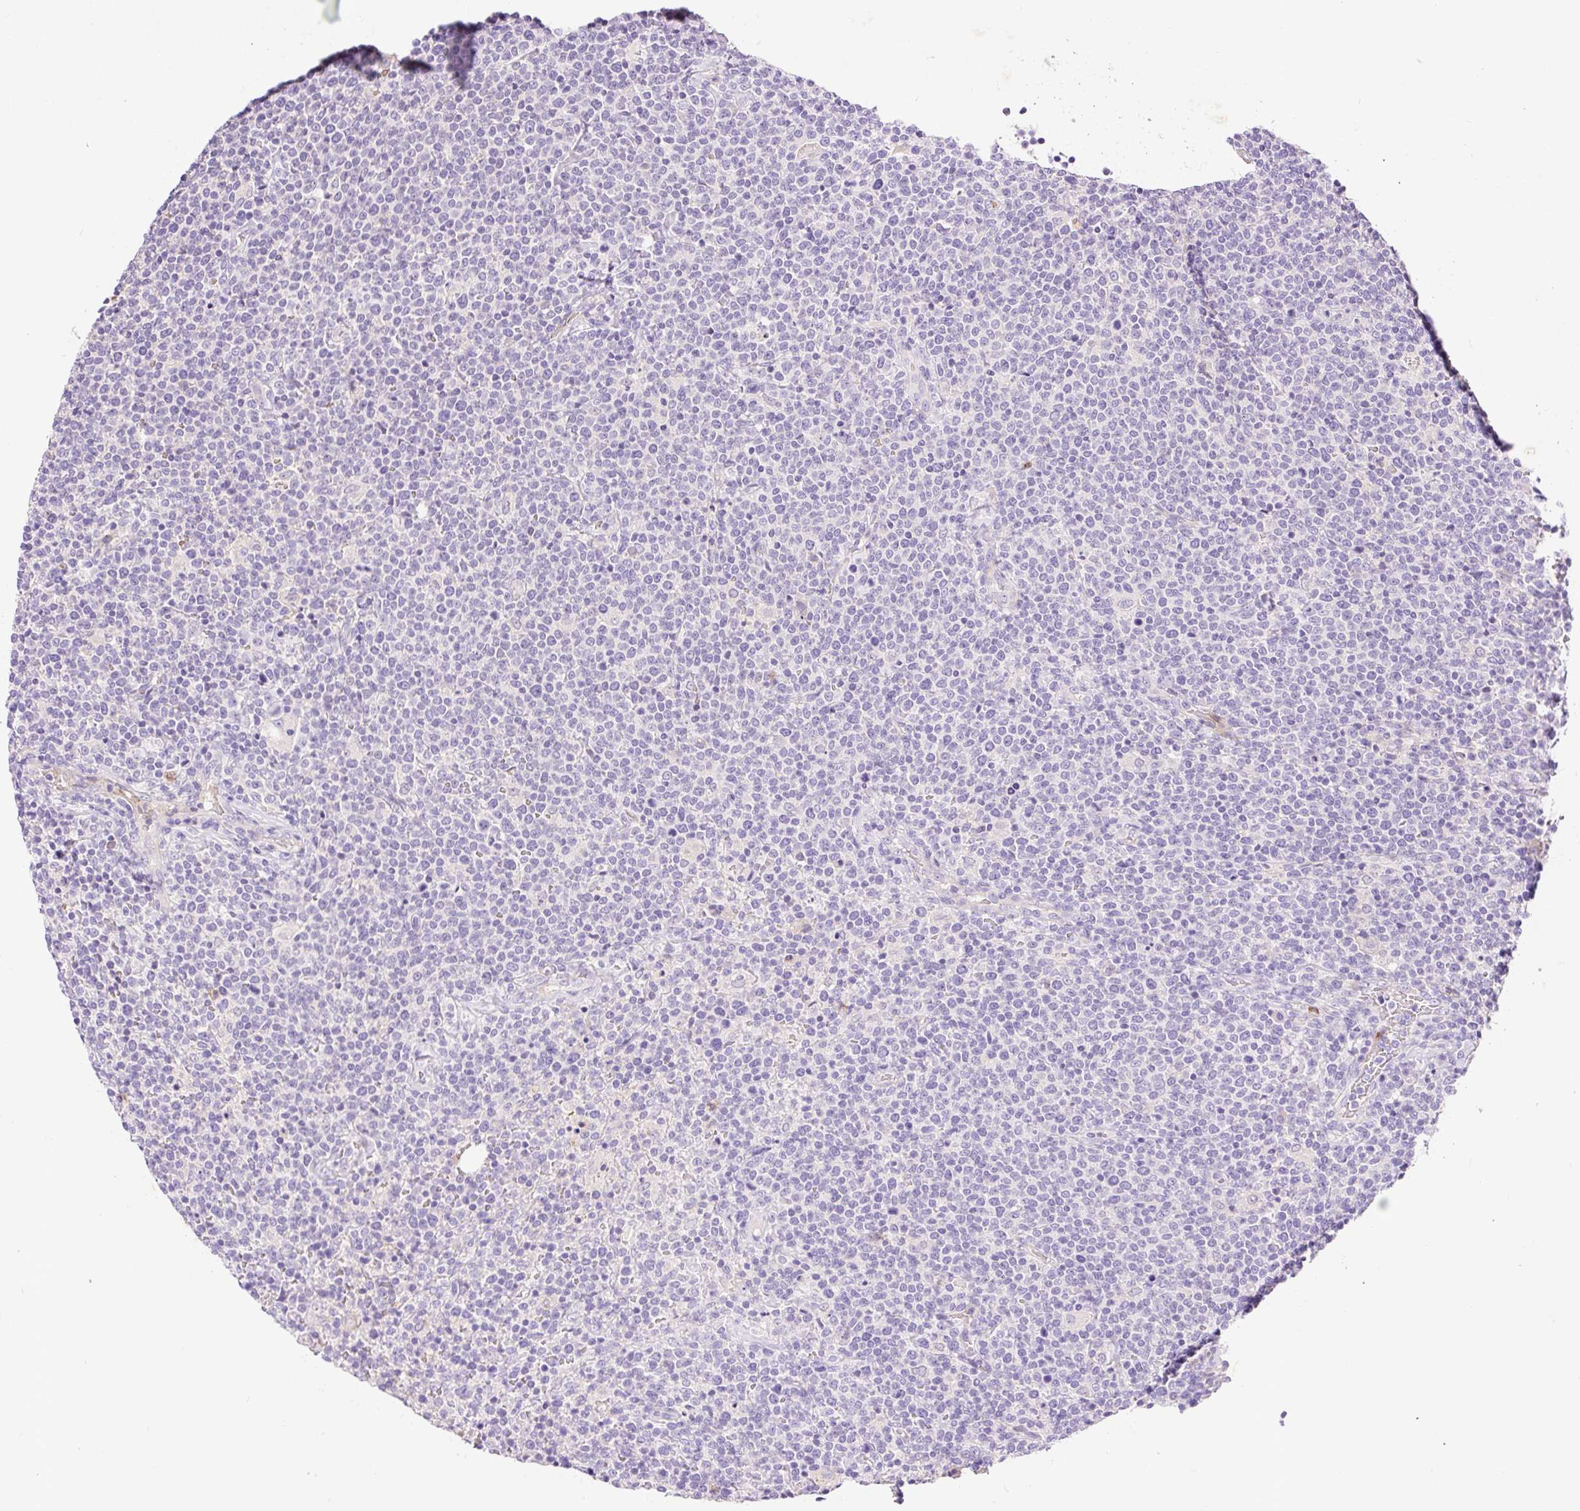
{"staining": {"intensity": "negative", "quantity": "none", "location": "none"}, "tissue": "lymphoma", "cell_type": "Tumor cells", "image_type": "cancer", "snomed": [{"axis": "morphology", "description": "Malignant lymphoma, non-Hodgkin's type, High grade"}, {"axis": "topography", "description": "Lymph node"}], "caption": "High magnification brightfield microscopy of lymphoma stained with DAB (brown) and counterstained with hematoxylin (blue): tumor cells show no significant expression.", "gene": "LHFPL5", "patient": {"sex": "male", "age": 61}}